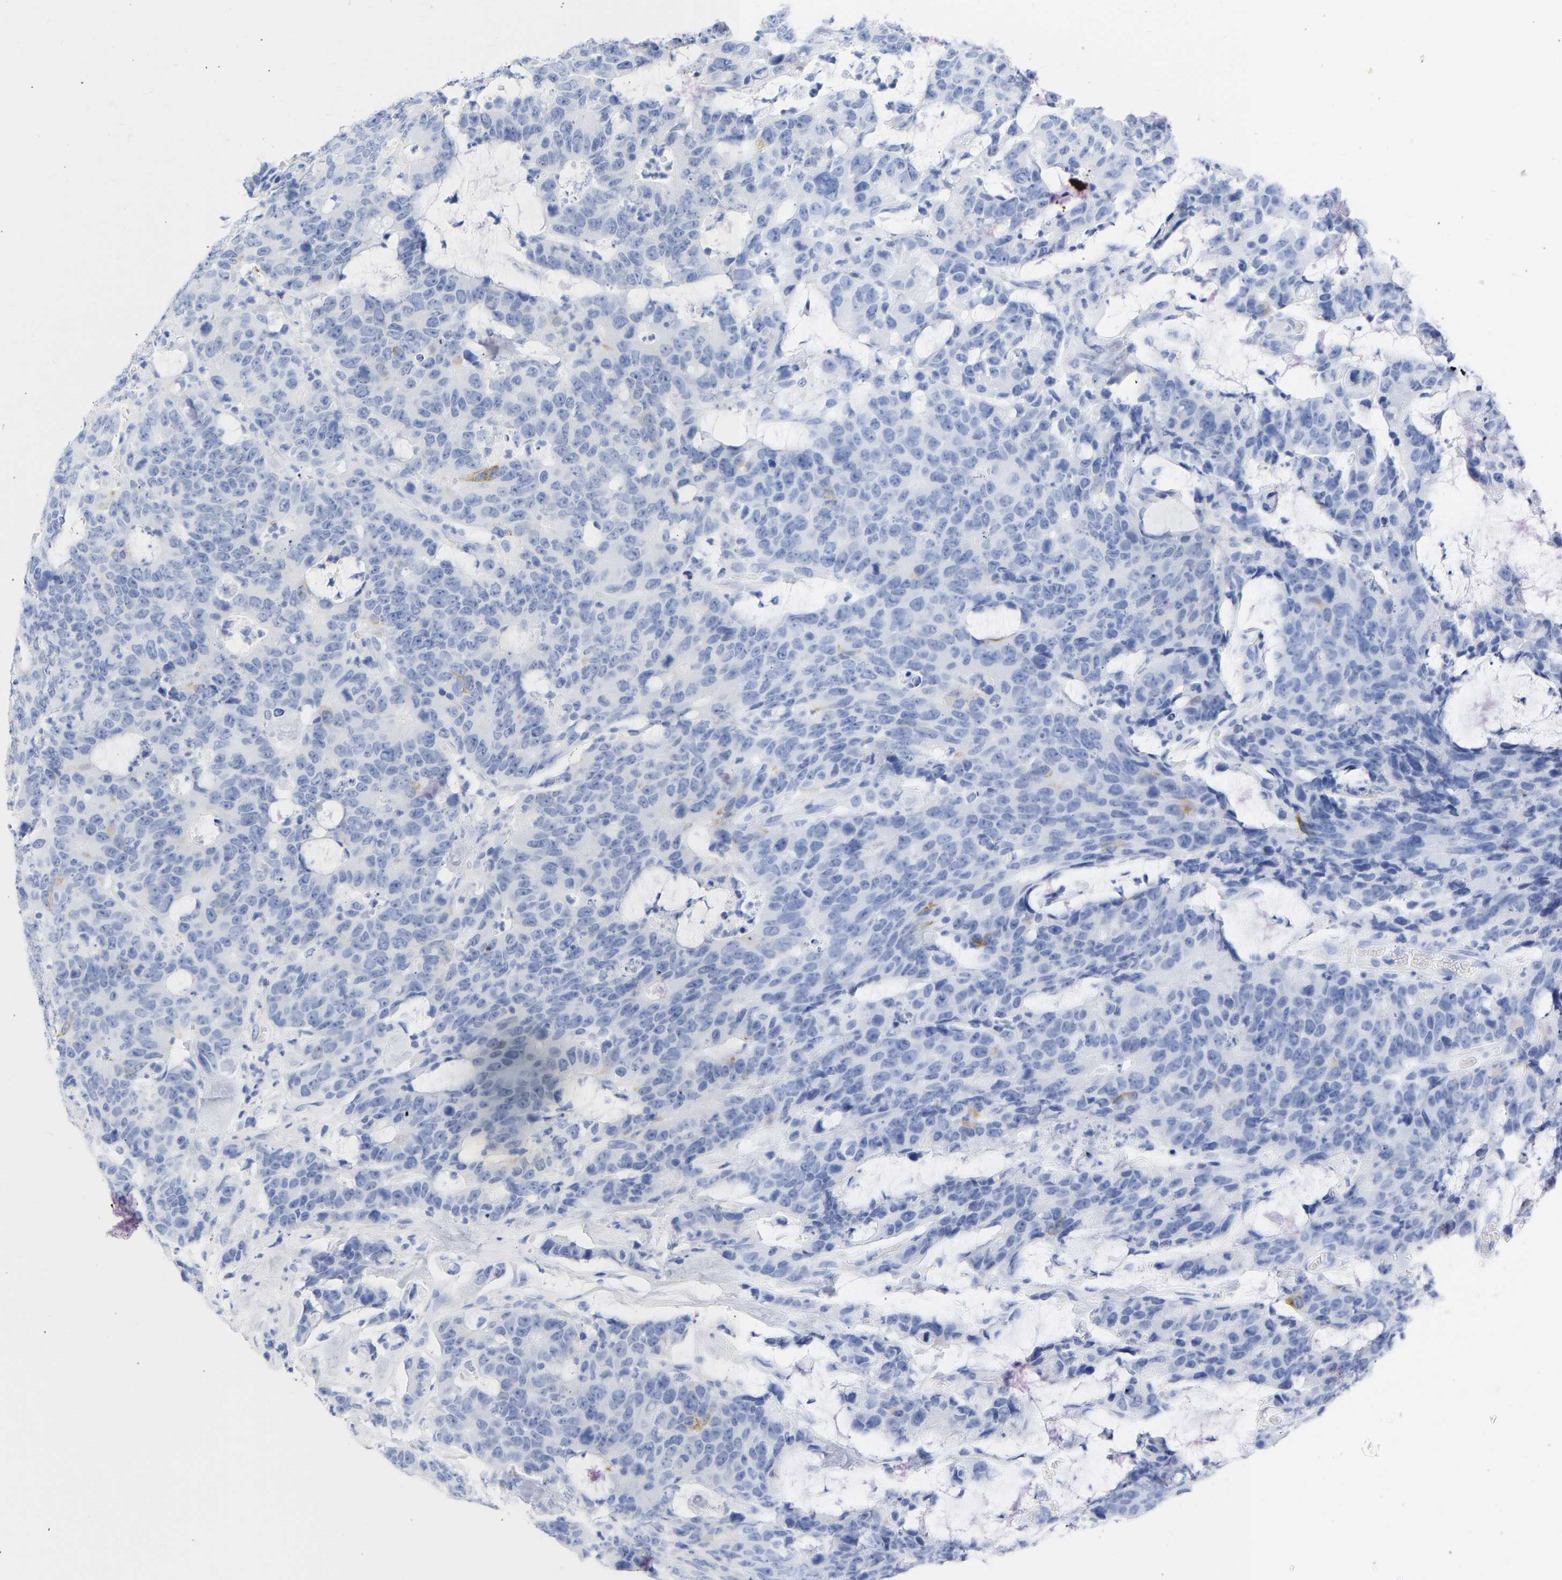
{"staining": {"intensity": "negative", "quantity": "none", "location": "none"}, "tissue": "colorectal cancer", "cell_type": "Tumor cells", "image_type": "cancer", "snomed": [{"axis": "morphology", "description": "Adenocarcinoma, NOS"}, {"axis": "topography", "description": "Colon"}], "caption": "Micrograph shows no protein positivity in tumor cells of colorectal adenocarcinoma tissue.", "gene": "KRT1", "patient": {"sex": "female", "age": 86}}